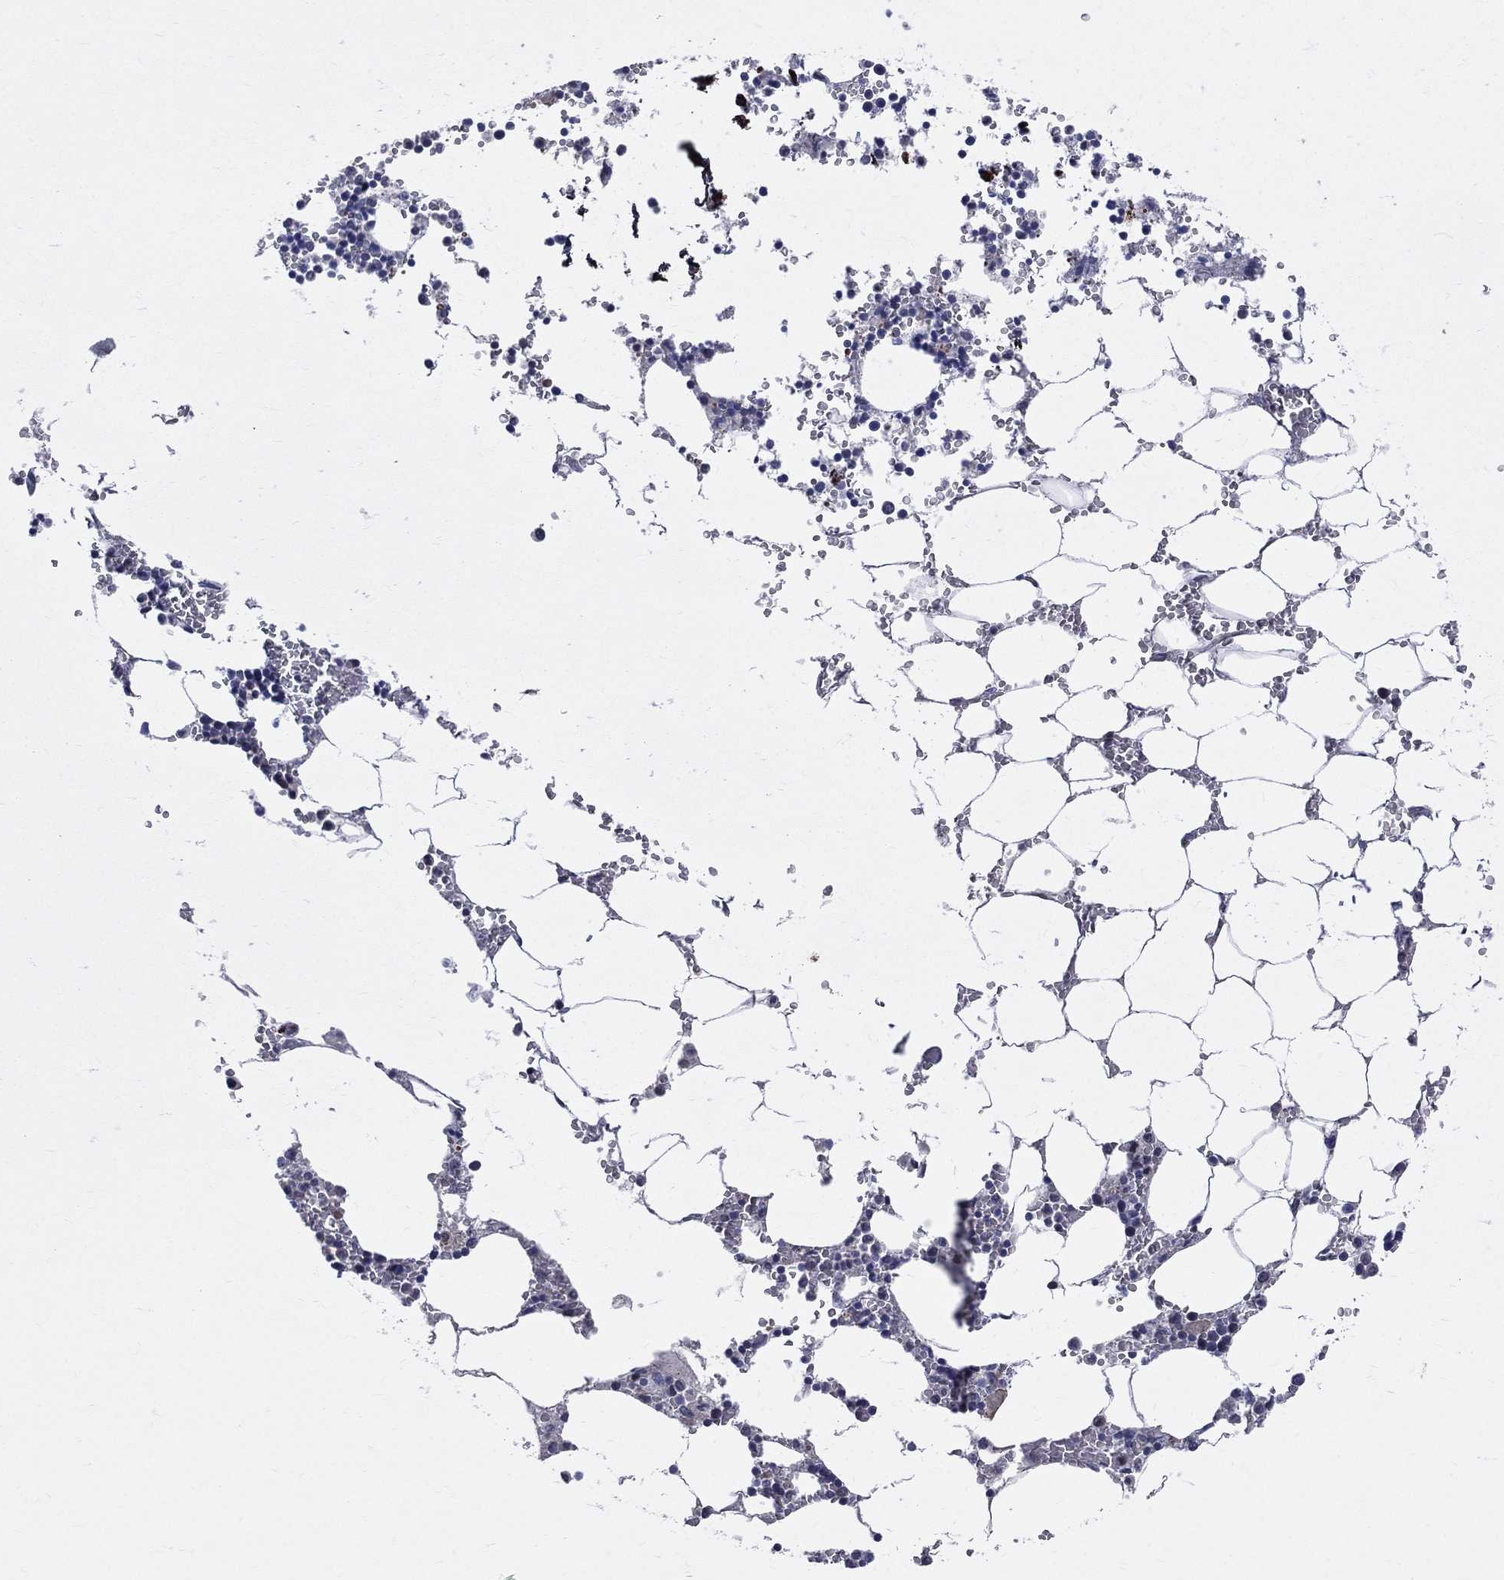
{"staining": {"intensity": "strong", "quantity": "<25%", "location": "cytoplasmic/membranous"}, "tissue": "bone marrow", "cell_type": "Hematopoietic cells", "image_type": "normal", "snomed": [{"axis": "morphology", "description": "Normal tissue, NOS"}, {"axis": "topography", "description": "Bone marrow"}], "caption": "A micrograph showing strong cytoplasmic/membranous positivity in approximately <25% of hematopoietic cells in normal bone marrow, as visualized by brown immunohistochemical staining.", "gene": "POMZP3", "patient": {"sex": "female", "age": 64}}